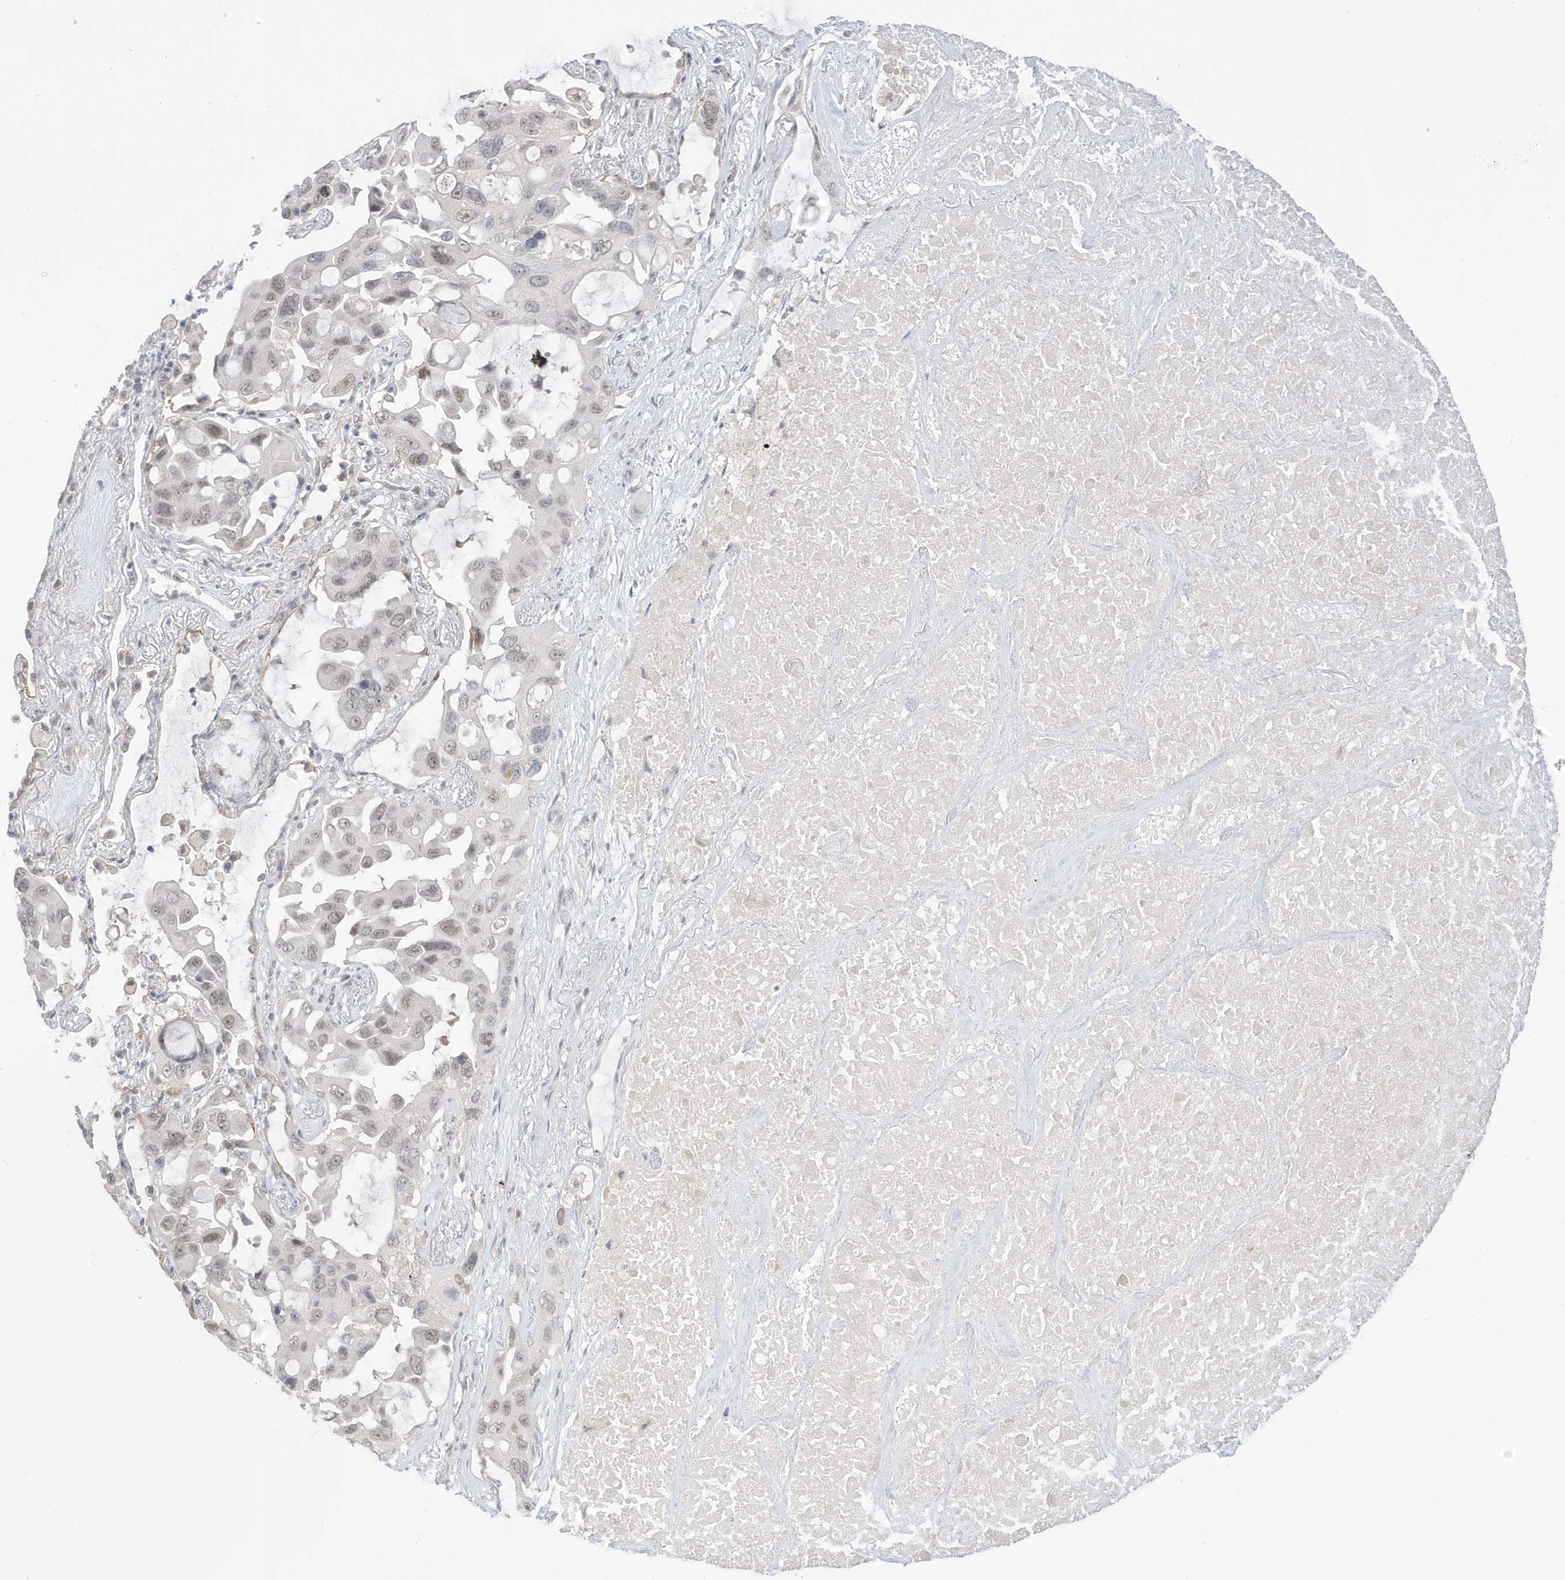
{"staining": {"intensity": "weak", "quantity": "<25%", "location": "nuclear"}, "tissue": "lung cancer", "cell_type": "Tumor cells", "image_type": "cancer", "snomed": [{"axis": "morphology", "description": "Squamous cell carcinoma, NOS"}, {"axis": "topography", "description": "Lung"}], "caption": "An image of lung squamous cell carcinoma stained for a protein exhibits no brown staining in tumor cells.", "gene": "MSL3", "patient": {"sex": "female", "age": 73}}